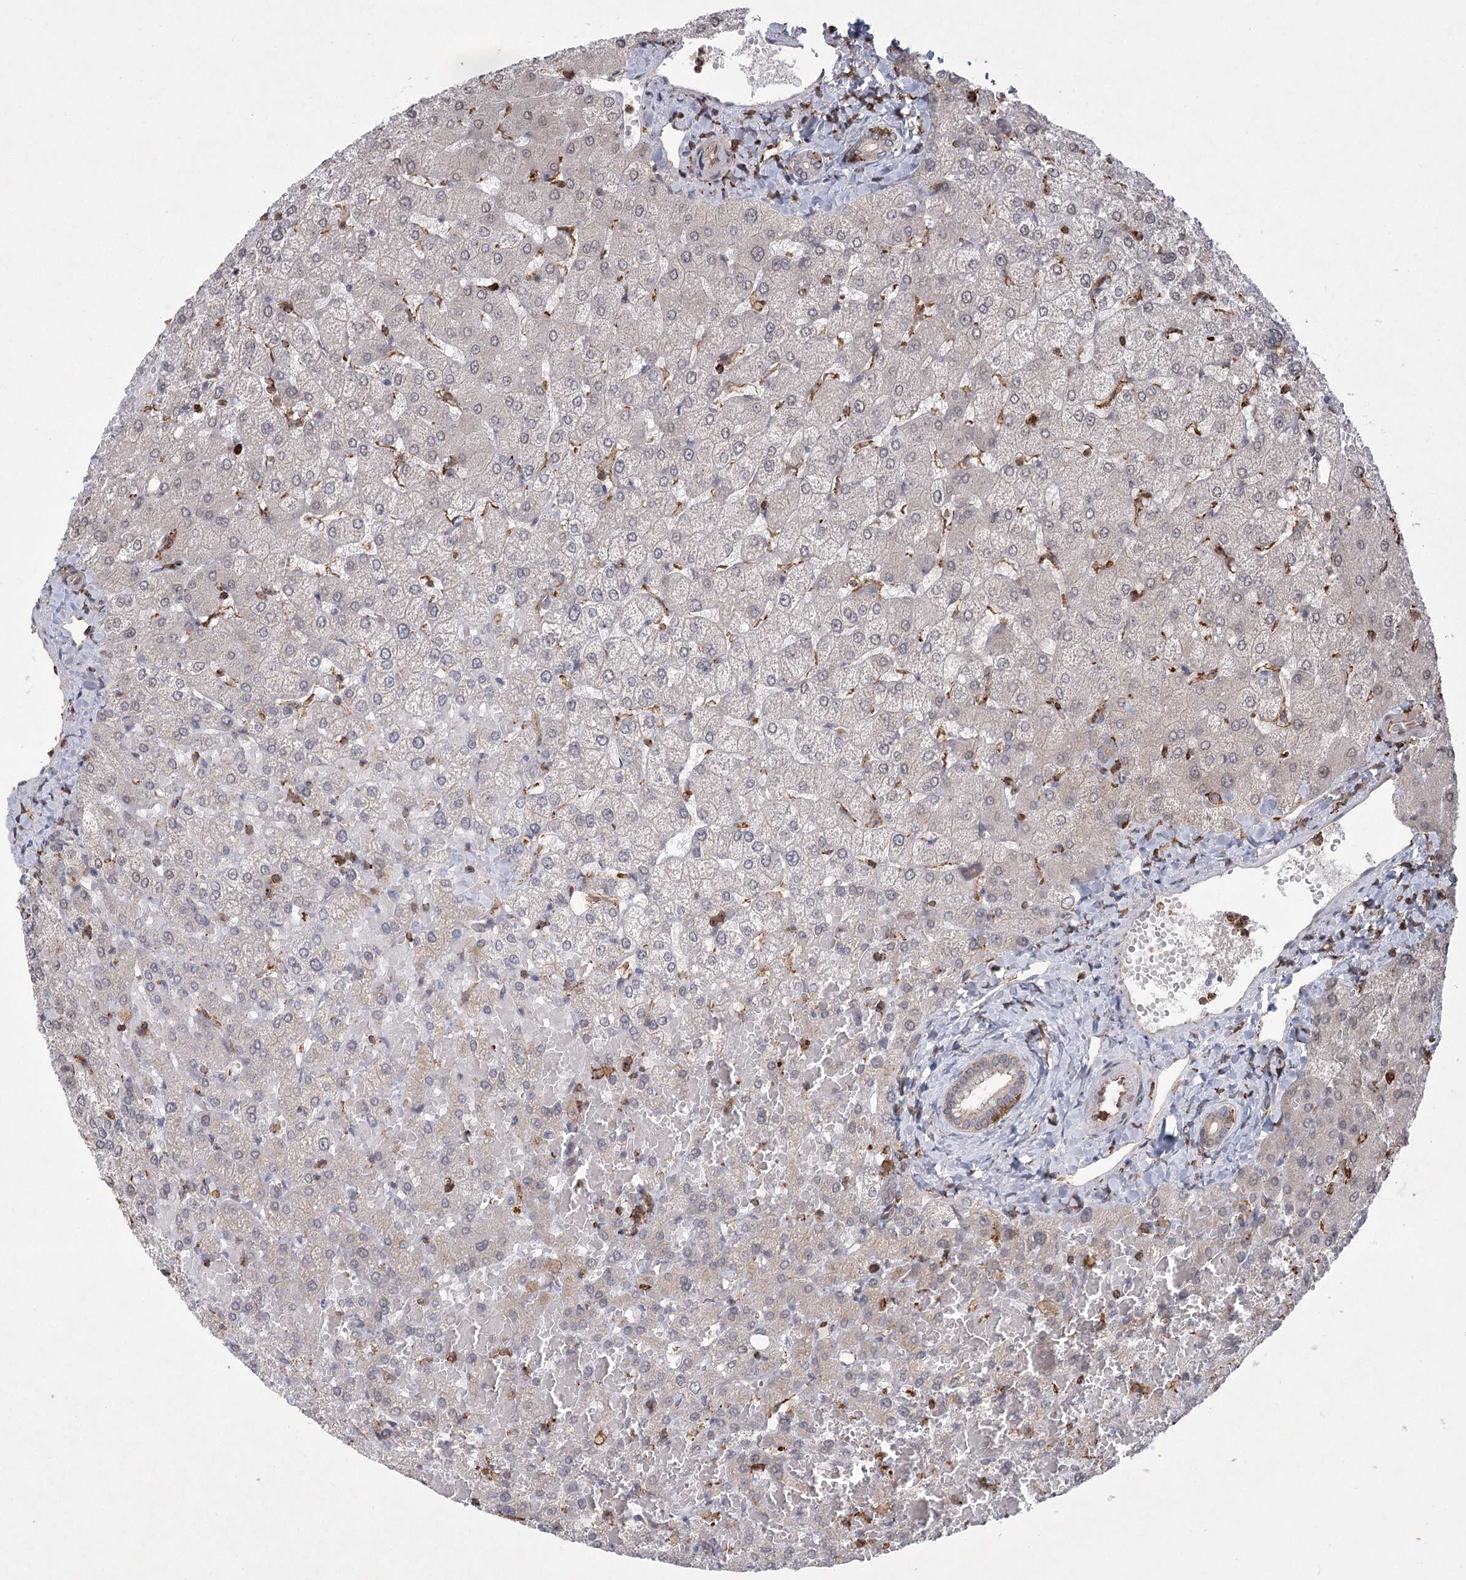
{"staining": {"intensity": "negative", "quantity": "none", "location": "none"}, "tissue": "liver", "cell_type": "Cholangiocytes", "image_type": "normal", "snomed": [{"axis": "morphology", "description": "Normal tissue, NOS"}, {"axis": "topography", "description": "Liver"}], "caption": "DAB (3,3'-diaminobenzidine) immunohistochemical staining of normal human liver exhibits no significant staining in cholangiocytes.", "gene": "MEPE", "patient": {"sex": "female", "age": 54}}